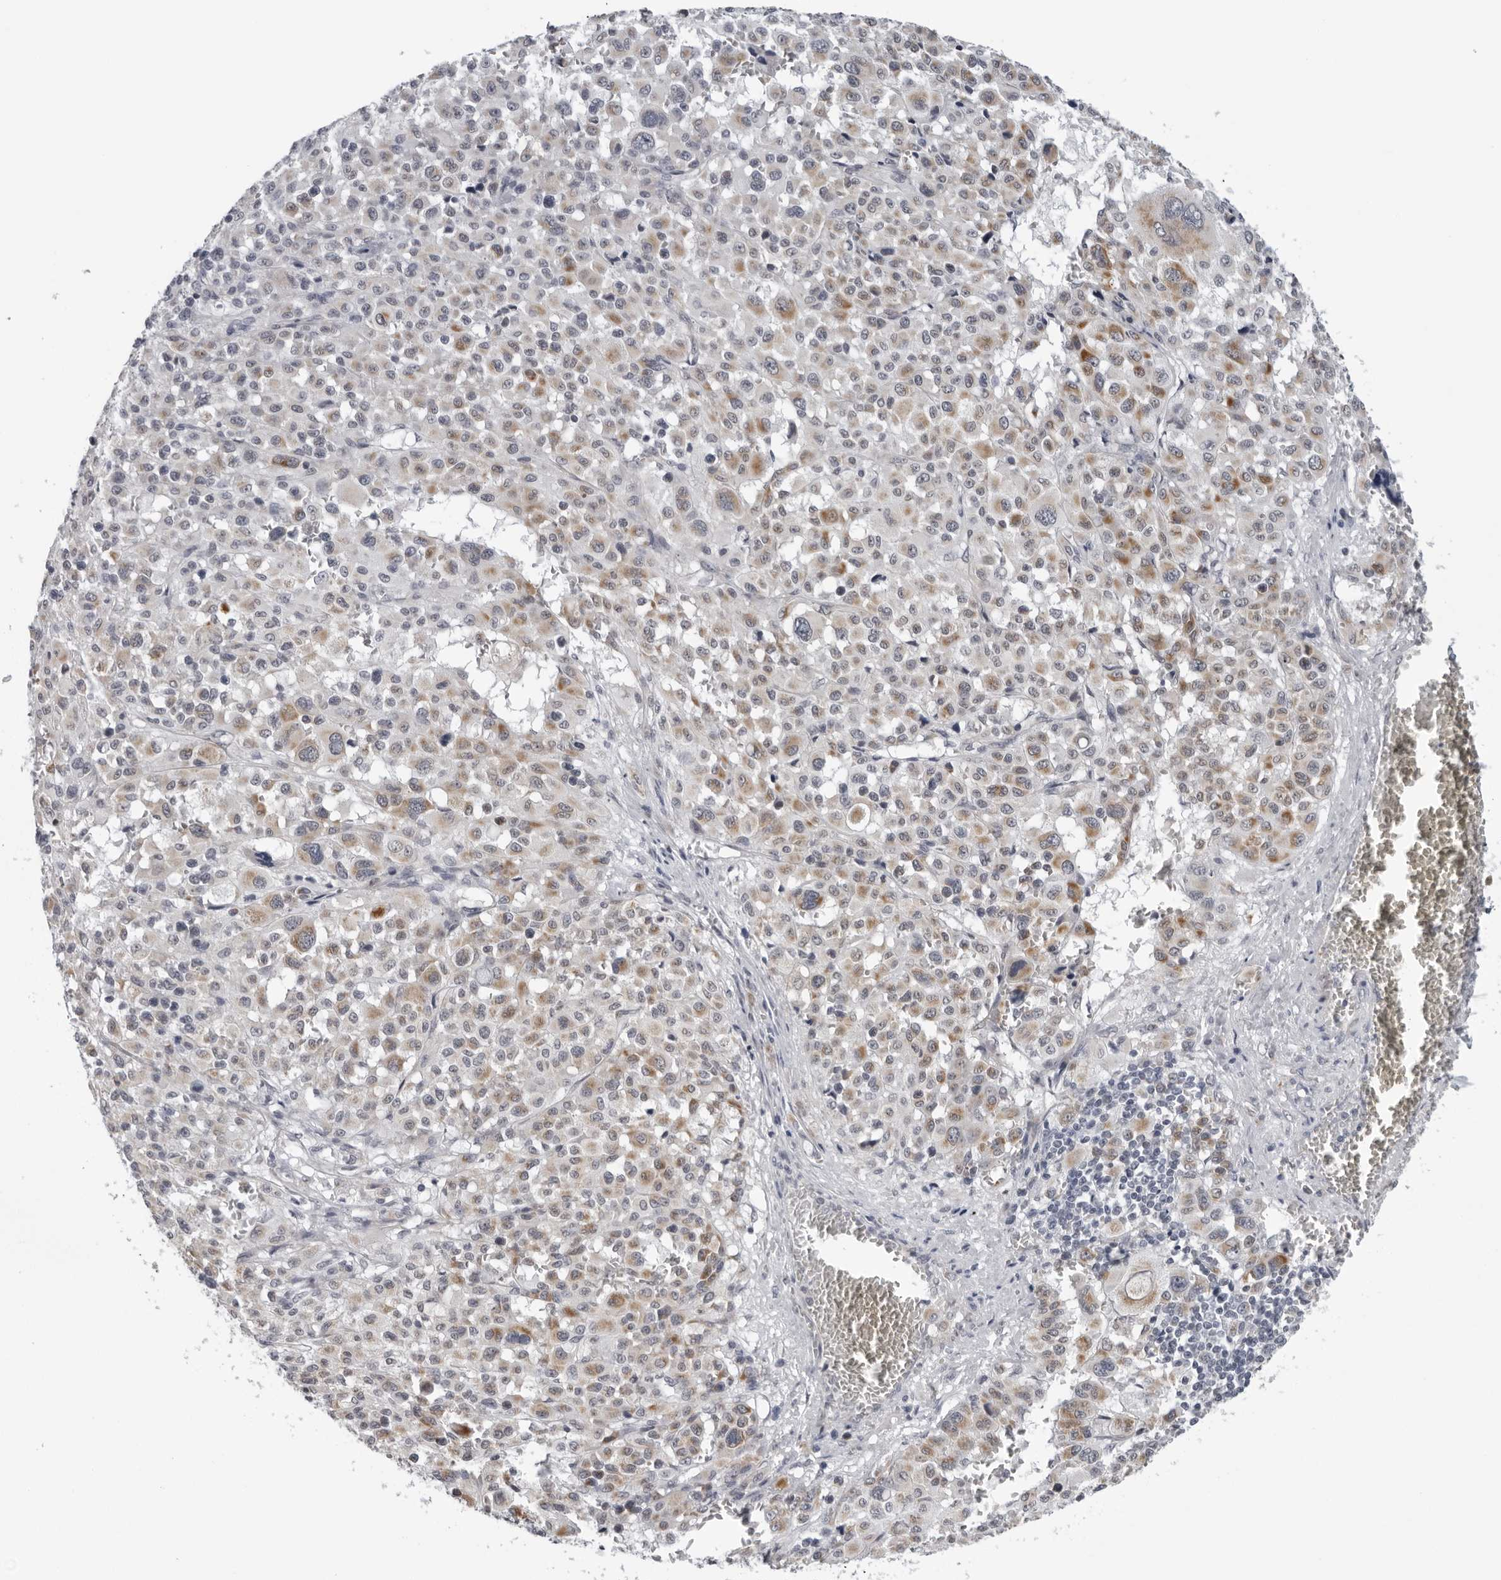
{"staining": {"intensity": "moderate", "quantity": "25%-75%", "location": "cytoplasmic/membranous"}, "tissue": "melanoma", "cell_type": "Tumor cells", "image_type": "cancer", "snomed": [{"axis": "morphology", "description": "Malignant melanoma, Metastatic site"}, {"axis": "topography", "description": "Skin"}], "caption": "IHC (DAB) staining of human melanoma shows moderate cytoplasmic/membranous protein expression in about 25%-75% of tumor cells.", "gene": "CPT2", "patient": {"sex": "female", "age": 74}}